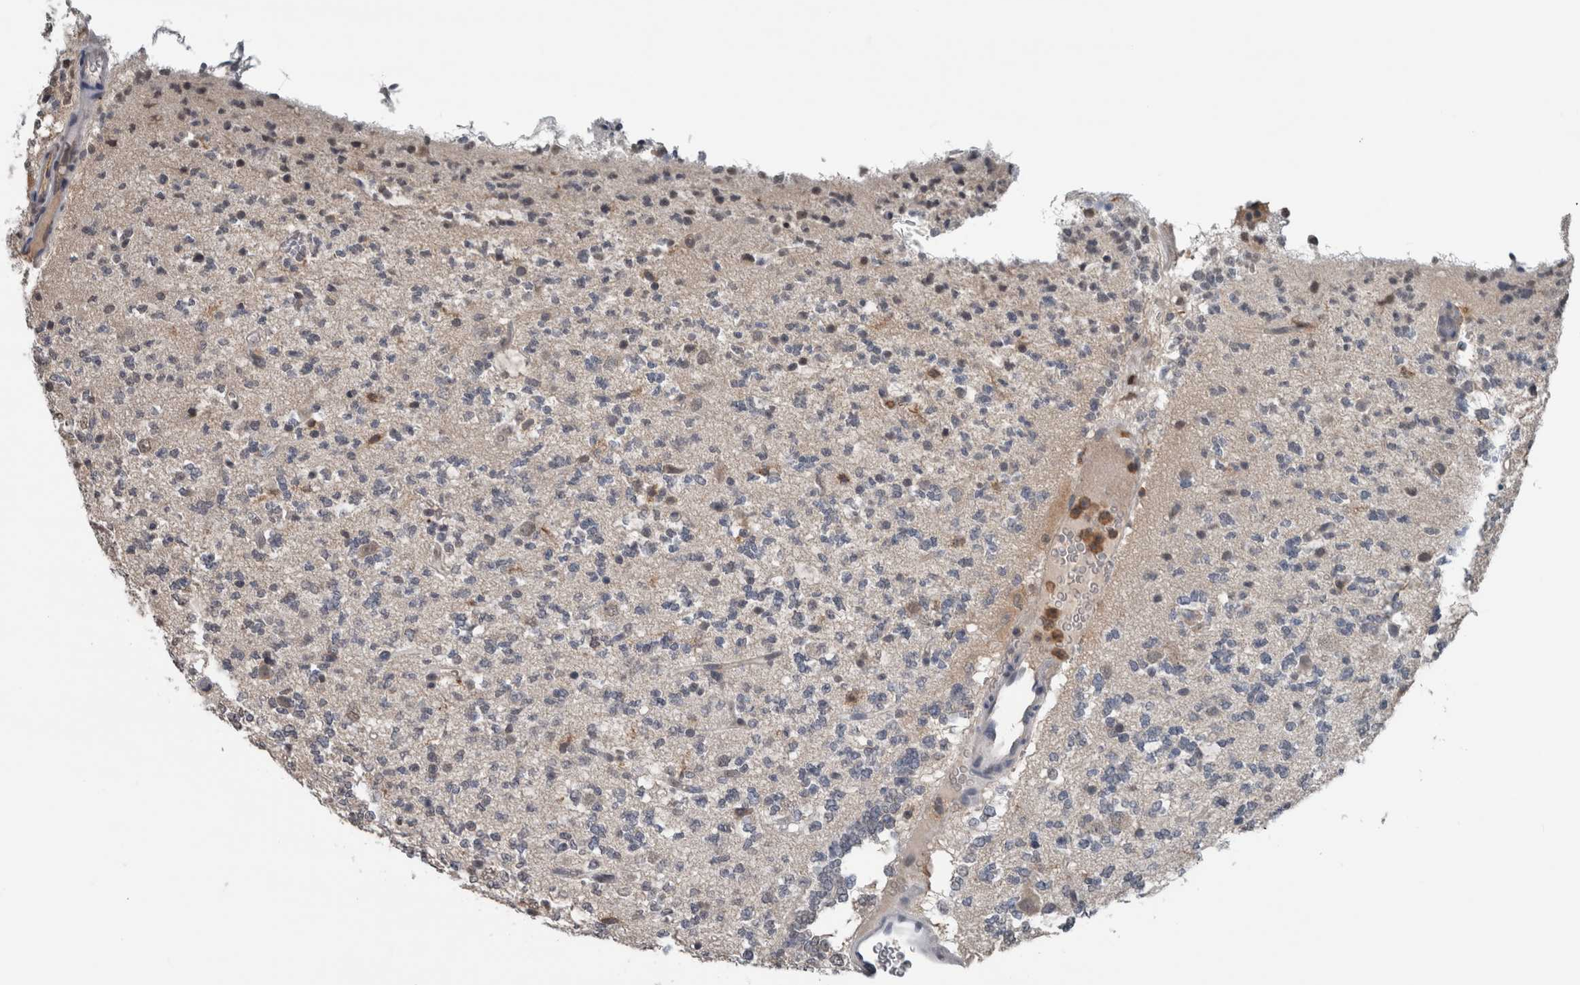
{"staining": {"intensity": "negative", "quantity": "none", "location": "none"}, "tissue": "glioma", "cell_type": "Tumor cells", "image_type": "cancer", "snomed": [{"axis": "morphology", "description": "Glioma, malignant, Low grade"}, {"axis": "topography", "description": "Brain"}], "caption": "The micrograph shows no significant expression in tumor cells of glioma.", "gene": "MAFF", "patient": {"sex": "male", "age": 38}}